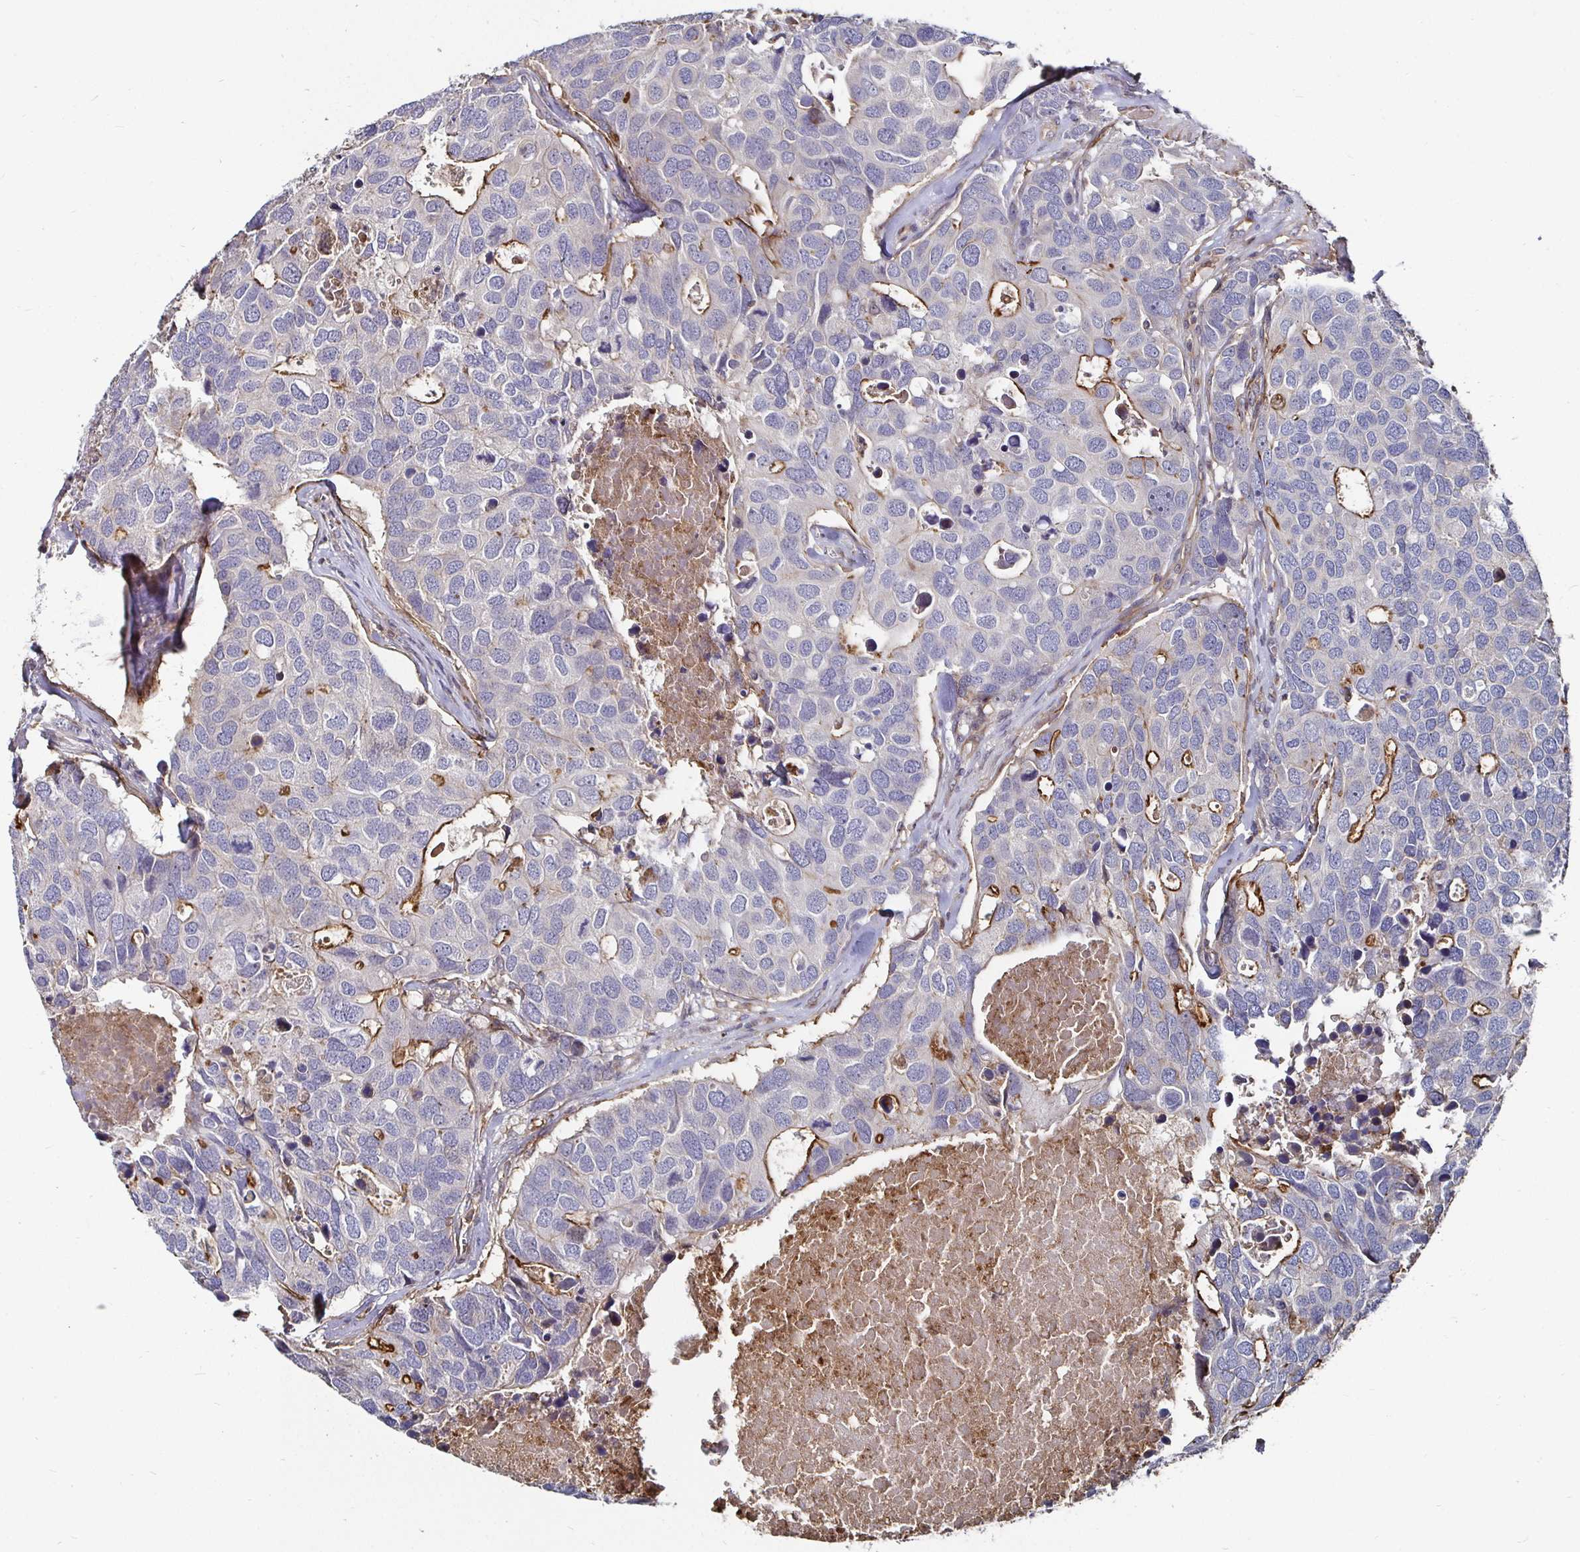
{"staining": {"intensity": "strong", "quantity": "<25%", "location": "cytoplasmic/membranous"}, "tissue": "breast cancer", "cell_type": "Tumor cells", "image_type": "cancer", "snomed": [{"axis": "morphology", "description": "Duct carcinoma"}, {"axis": "topography", "description": "Breast"}], "caption": "A photomicrograph showing strong cytoplasmic/membranous positivity in approximately <25% of tumor cells in breast cancer (infiltrating ductal carcinoma), as visualized by brown immunohistochemical staining.", "gene": "GJA4", "patient": {"sex": "female", "age": 83}}